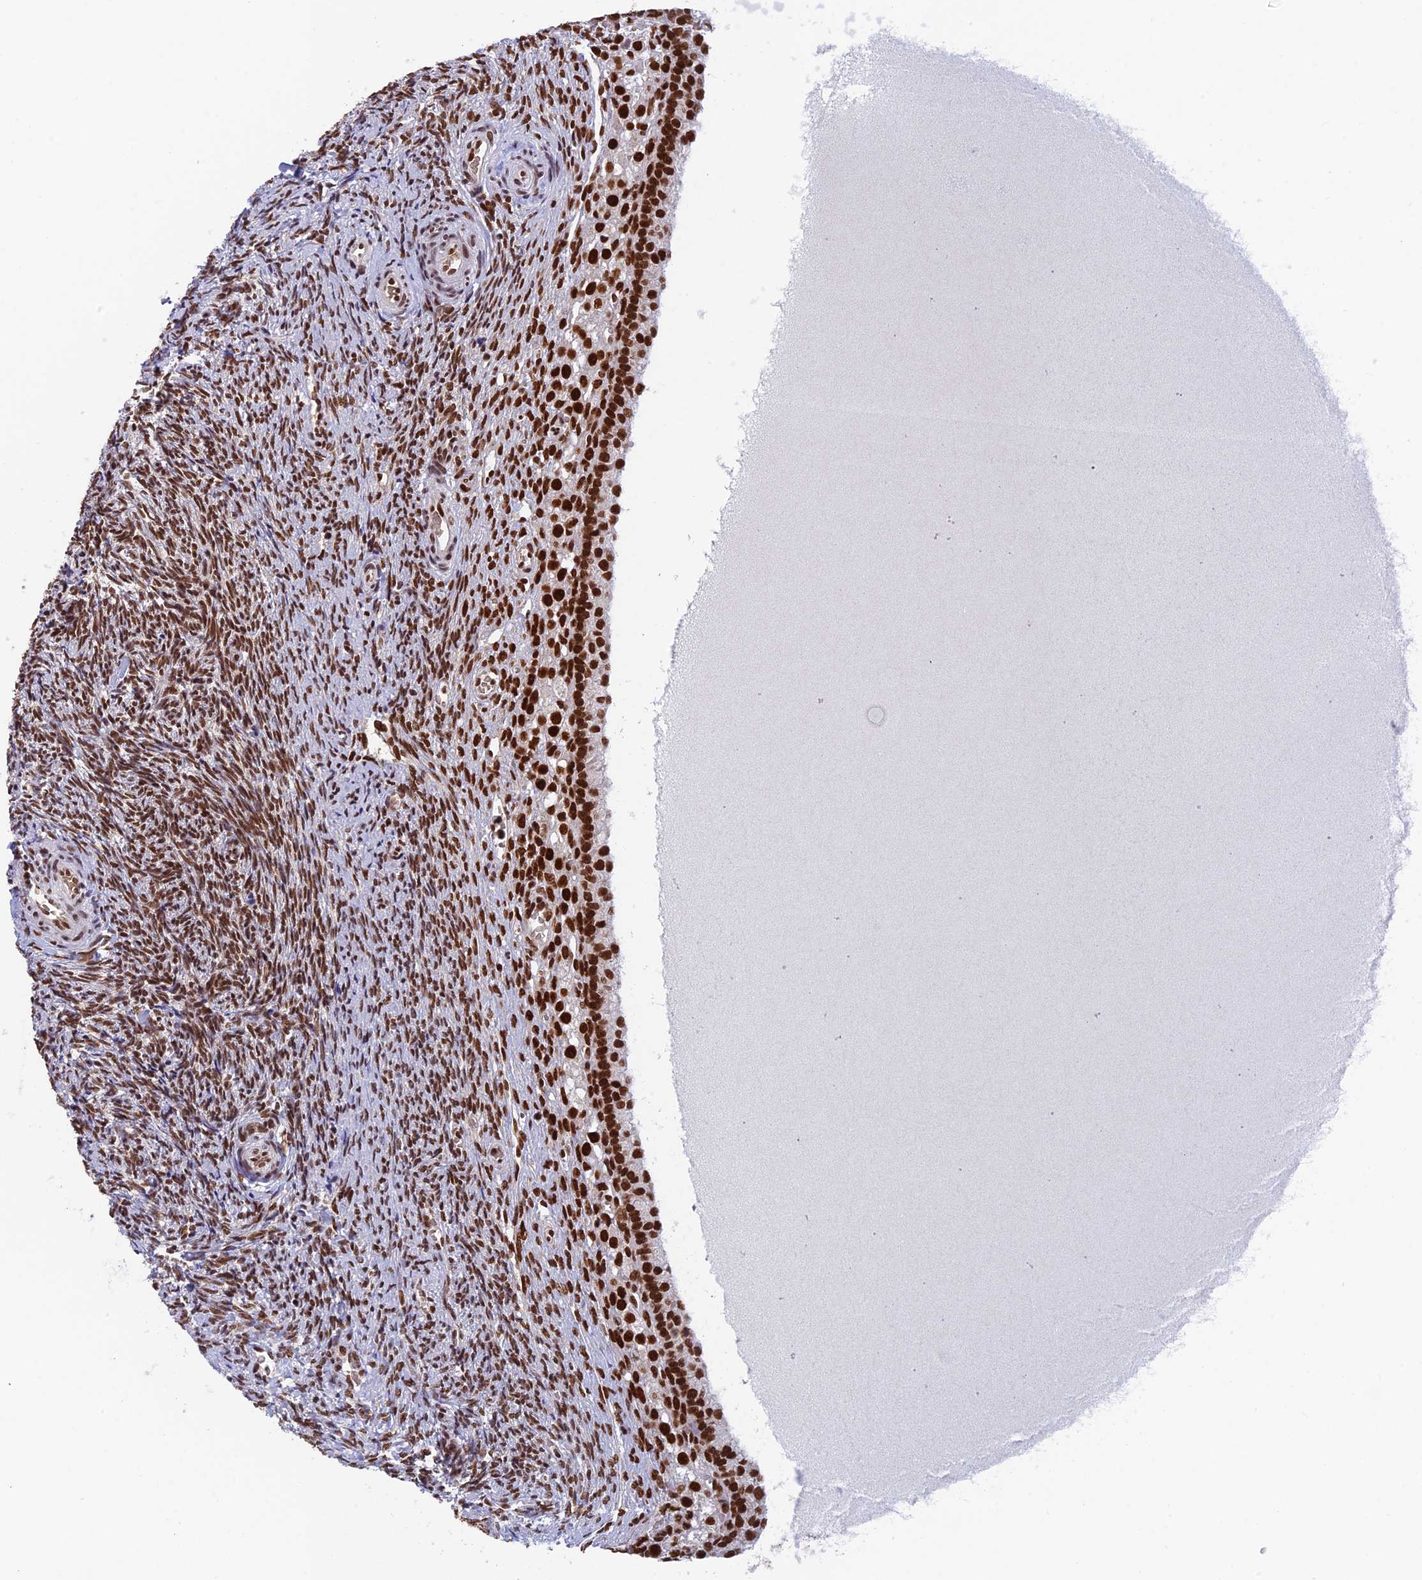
{"staining": {"intensity": "negative", "quantity": "none", "location": "none"}, "tissue": "ovary", "cell_type": "Follicle cells", "image_type": "normal", "snomed": [{"axis": "morphology", "description": "Normal tissue, NOS"}, {"axis": "topography", "description": "Ovary"}], "caption": "Photomicrograph shows no significant protein positivity in follicle cells of unremarkable ovary.", "gene": "EEF1AKMT3", "patient": {"sex": "female", "age": 41}}